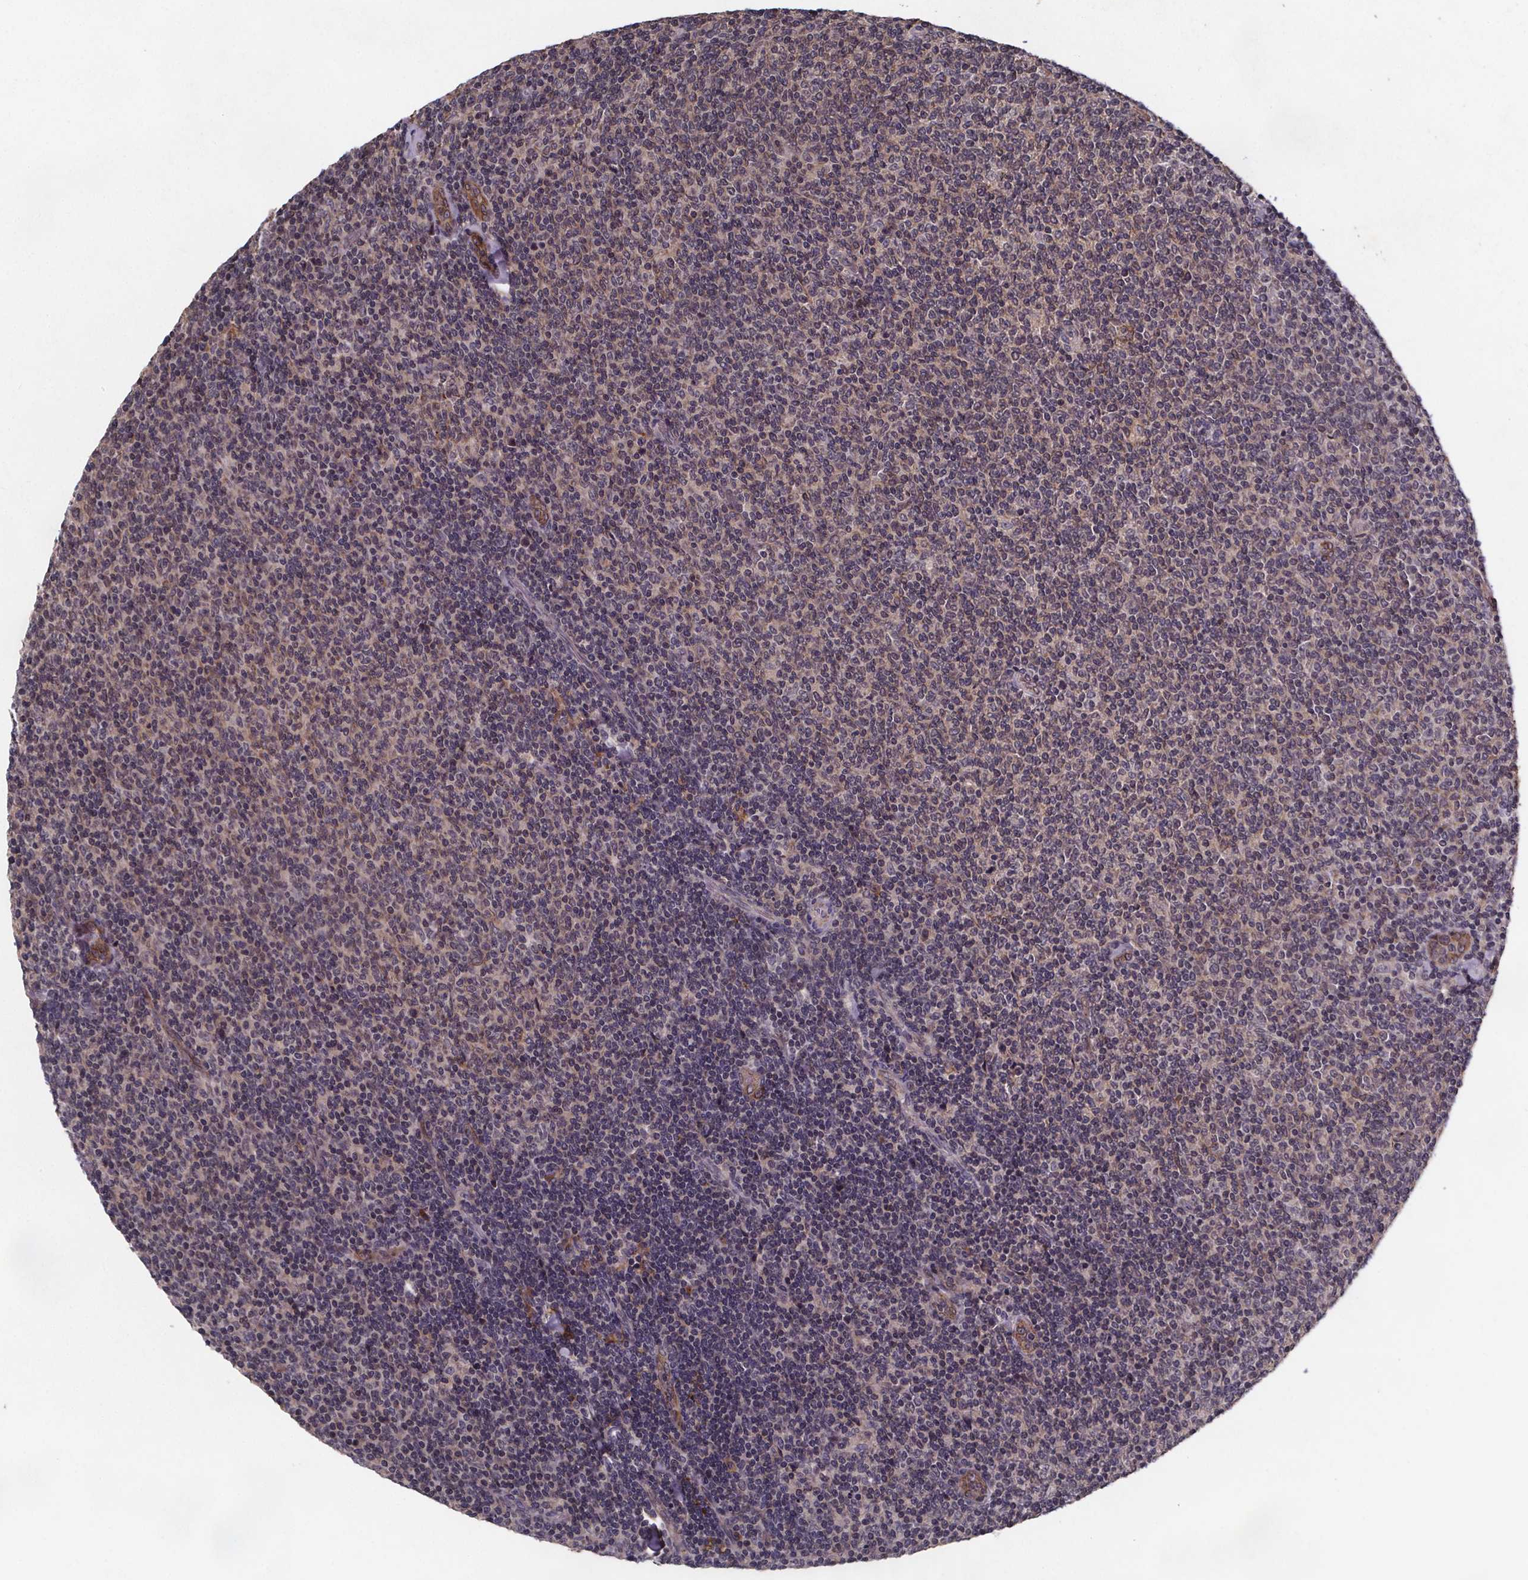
{"staining": {"intensity": "weak", "quantity": "<25%", "location": "cytoplasmic/membranous"}, "tissue": "lymphoma", "cell_type": "Tumor cells", "image_type": "cancer", "snomed": [{"axis": "morphology", "description": "Malignant lymphoma, non-Hodgkin's type, Low grade"}, {"axis": "topography", "description": "Lymph node"}], "caption": "Immunohistochemistry histopathology image of neoplastic tissue: human lymphoma stained with DAB reveals no significant protein staining in tumor cells.", "gene": "FASTKD3", "patient": {"sex": "male", "age": 52}}